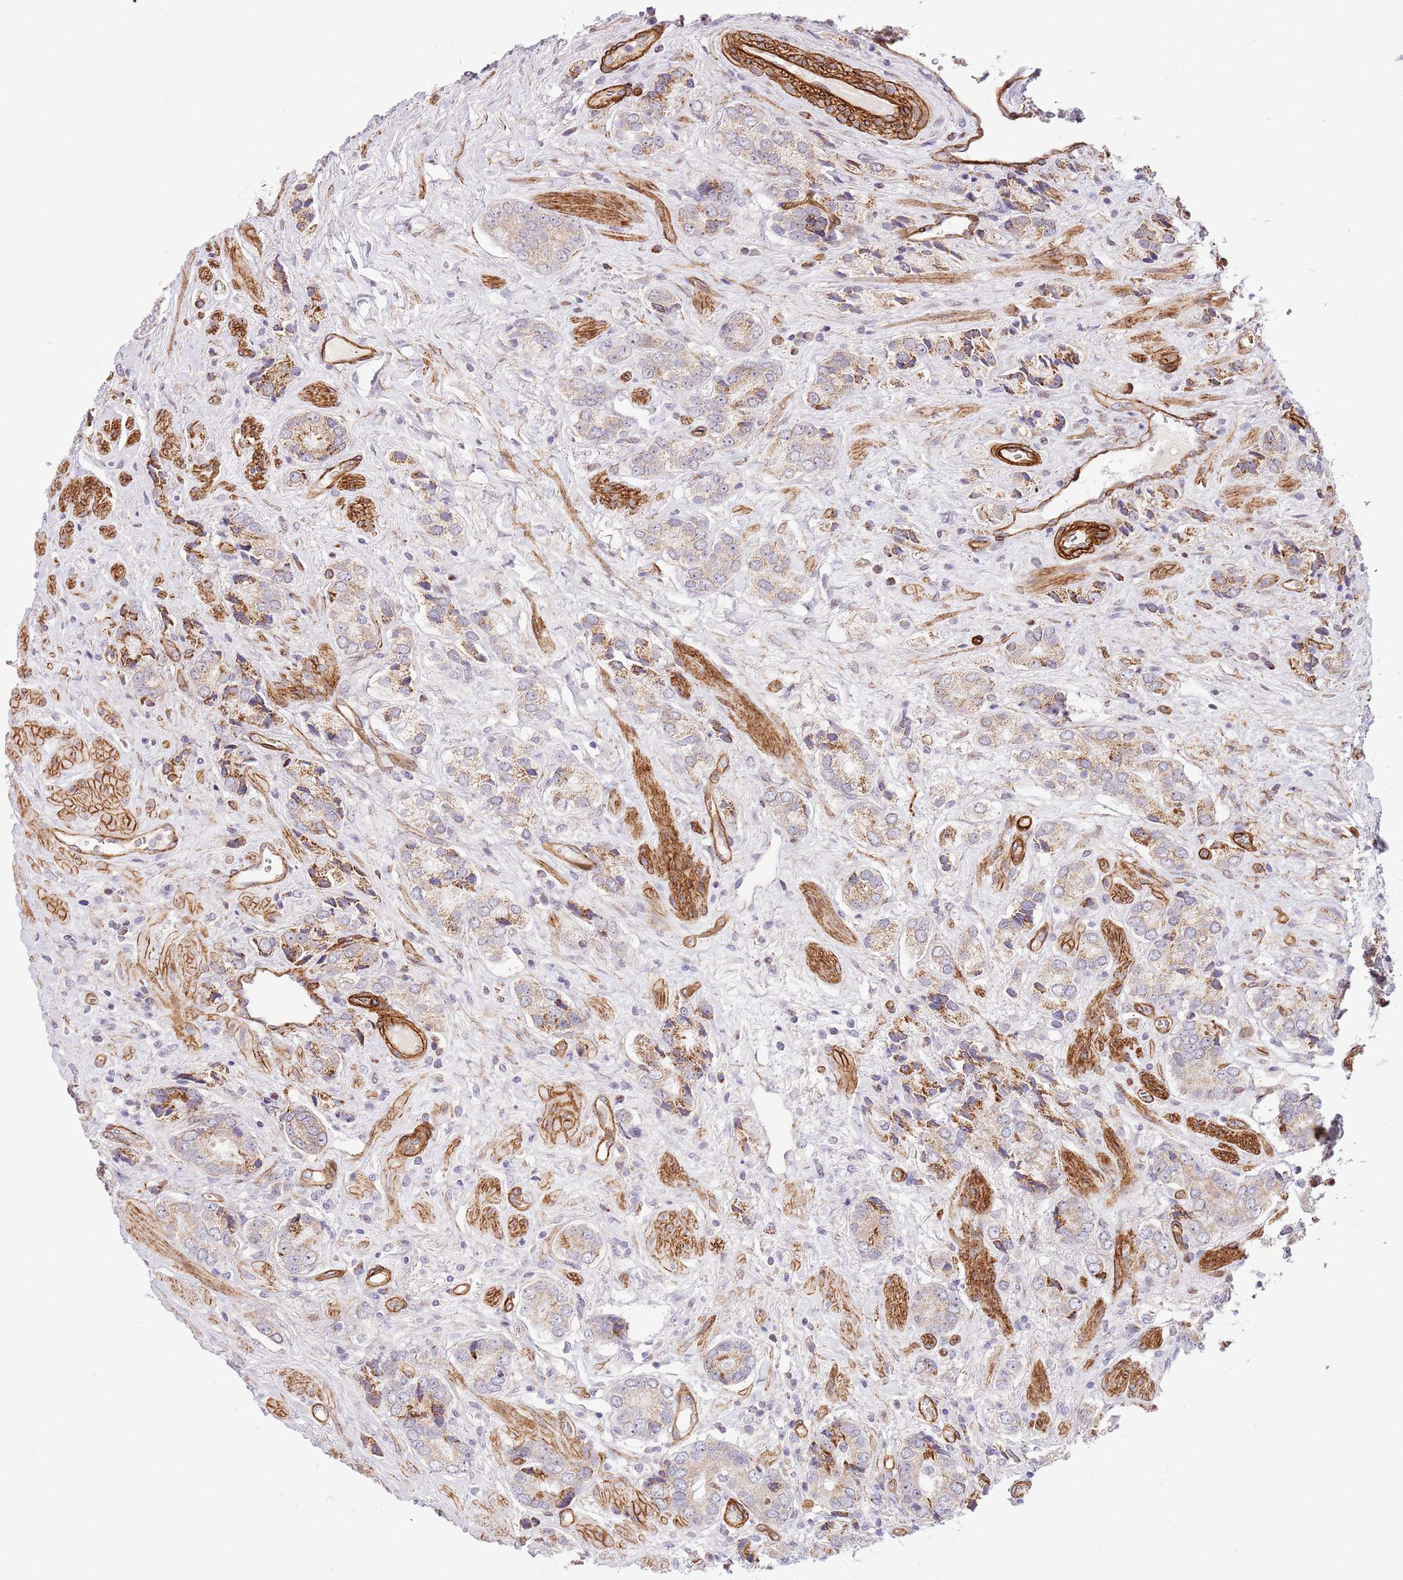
{"staining": {"intensity": "weak", "quantity": "25%-75%", "location": "cytoplasmic/membranous"}, "tissue": "prostate cancer", "cell_type": "Tumor cells", "image_type": "cancer", "snomed": [{"axis": "morphology", "description": "Adenocarcinoma, High grade"}, {"axis": "topography", "description": "Prostate and seminal vesicle, NOS"}], "caption": "Prostate cancer (adenocarcinoma (high-grade)) stained for a protein shows weak cytoplasmic/membranous positivity in tumor cells.", "gene": "NEK3", "patient": {"sex": "male", "age": 64}}